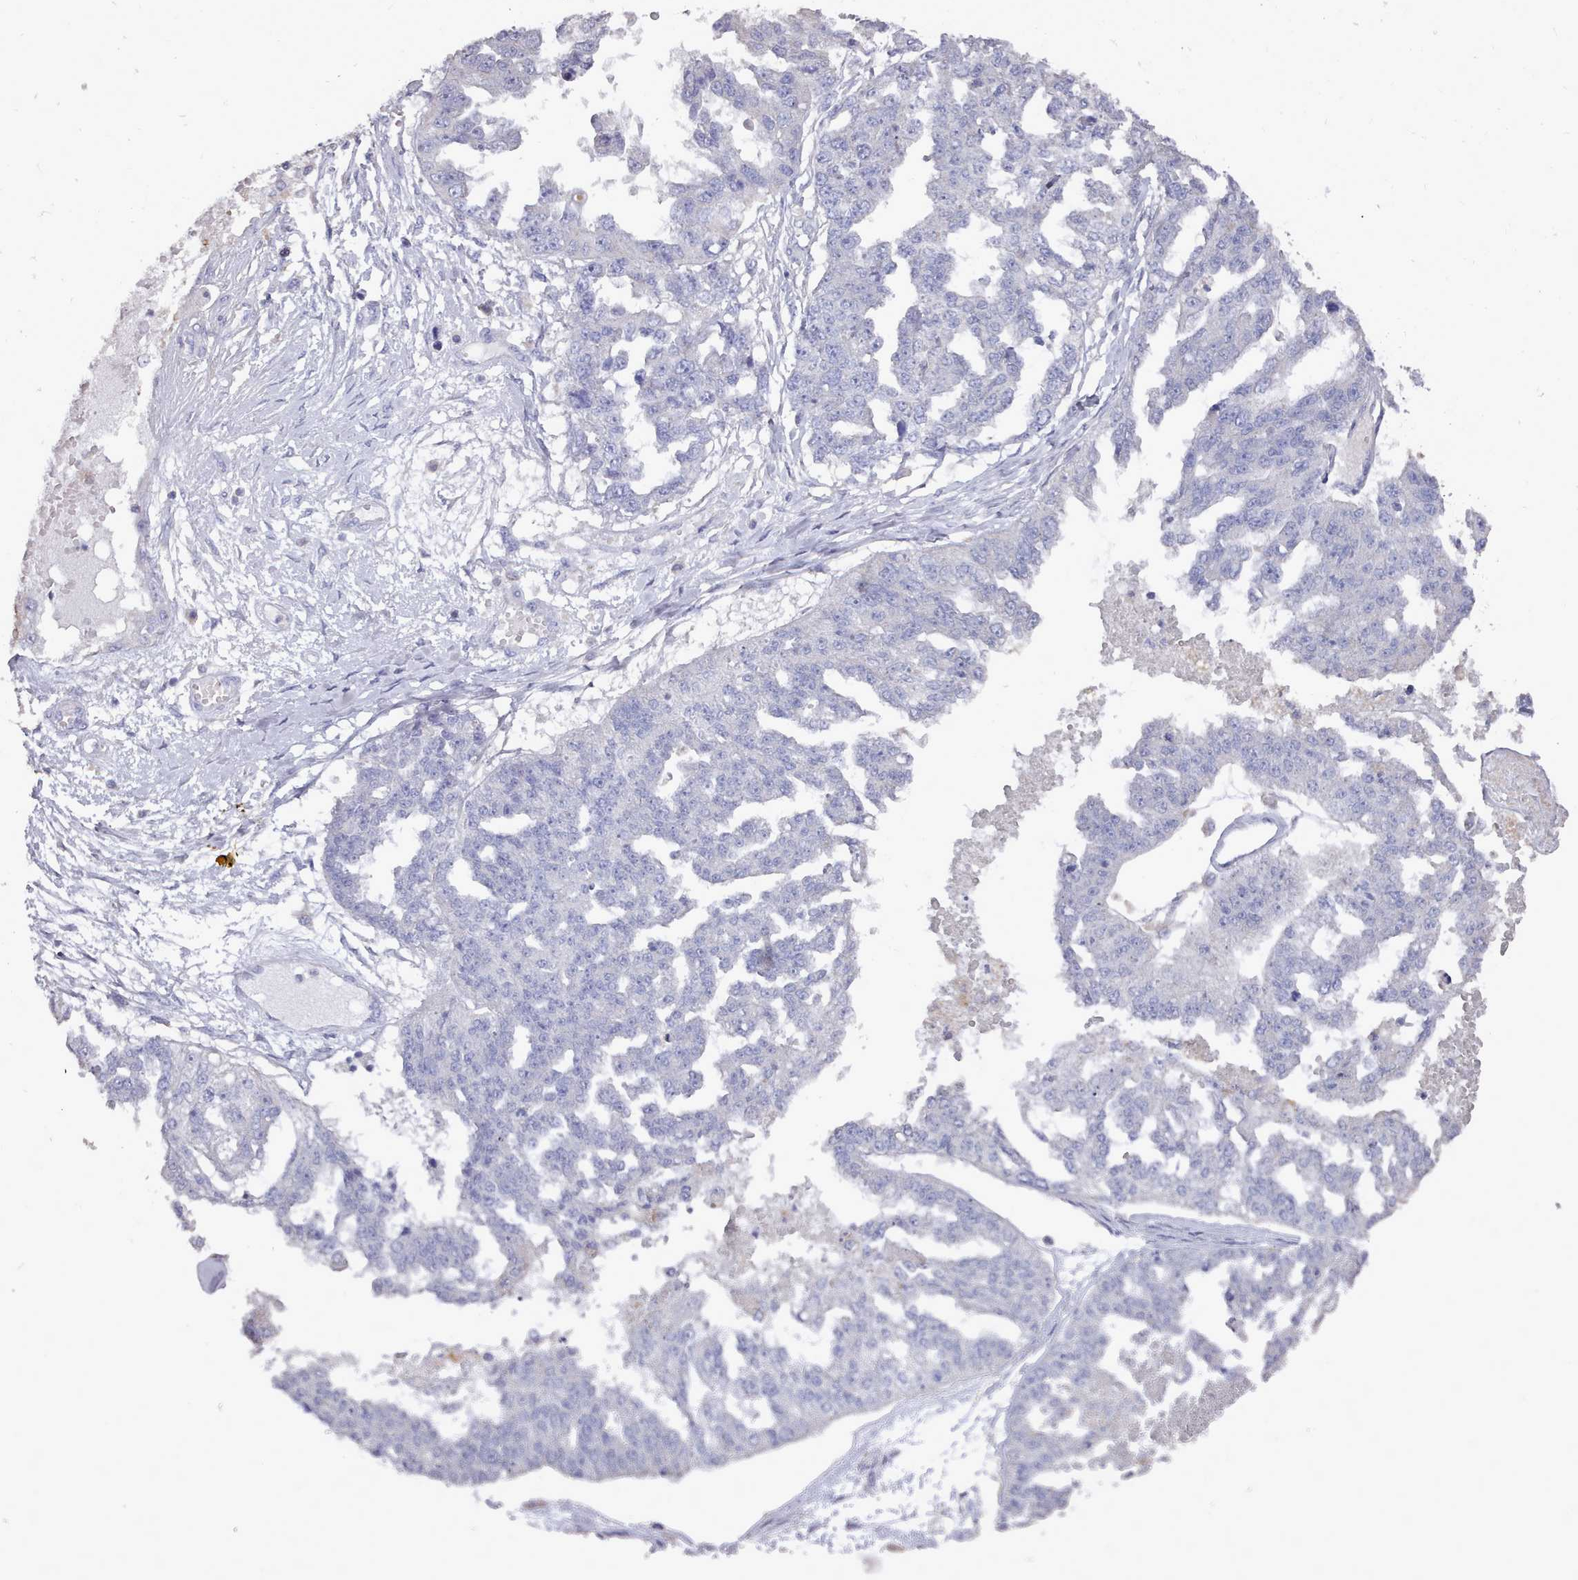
{"staining": {"intensity": "negative", "quantity": "none", "location": "none"}, "tissue": "ovarian cancer", "cell_type": "Tumor cells", "image_type": "cancer", "snomed": [{"axis": "morphology", "description": "Cystadenocarcinoma, serous, NOS"}, {"axis": "topography", "description": "Ovary"}], "caption": "Ovarian serous cystadenocarcinoma was stained to show a protein in brown. There is no significant expression in tumor cells.", "gene": "OTULINL", "patient": {"sex": "female", "age": 58}}